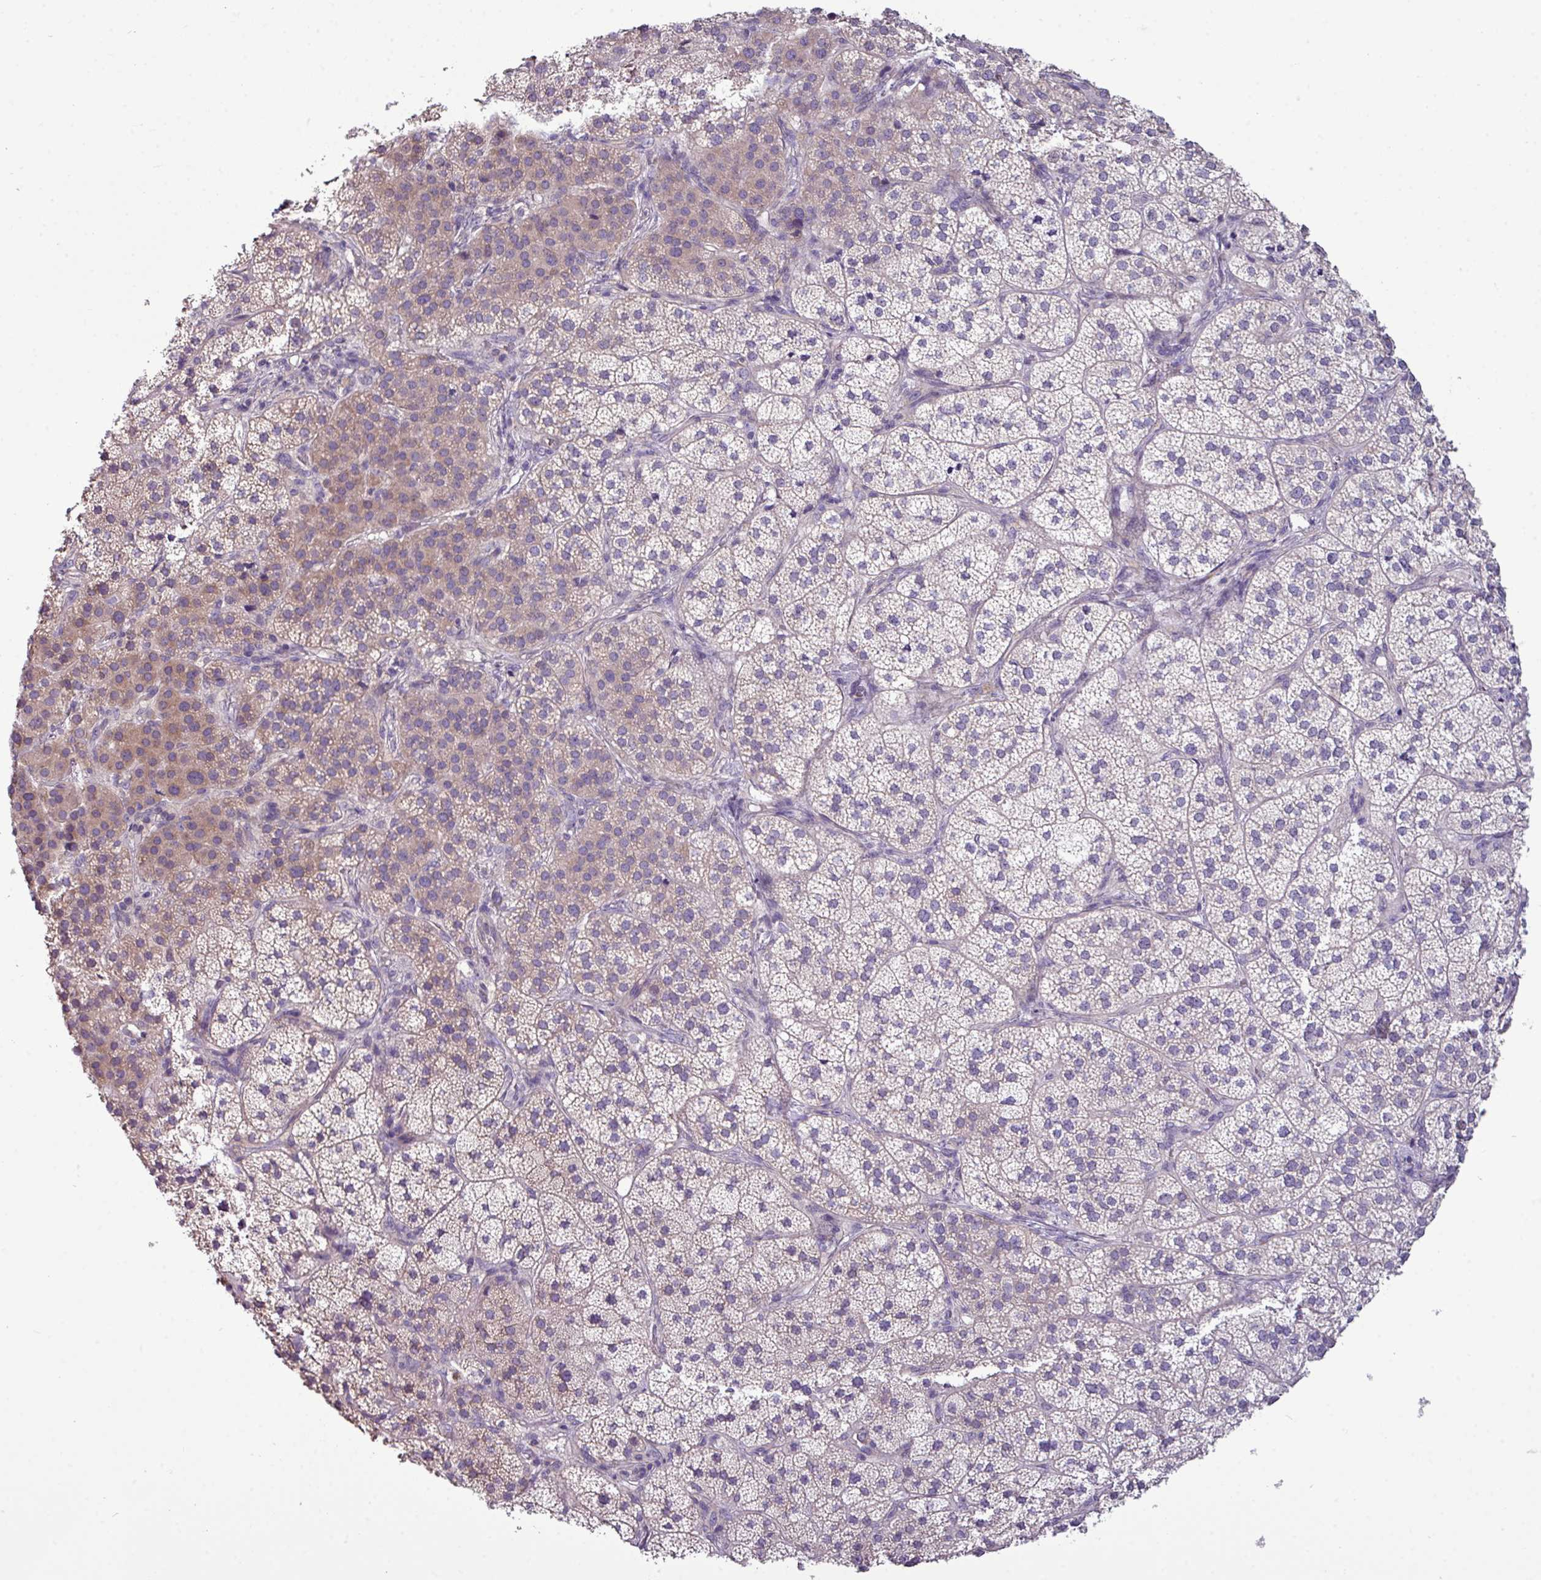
{"staining": {"intensity": "weak", "quantity": "25%-75%", "location": "cytoplasmic/membranous"}, "tissue": "adrenal gland", "cell_type": "Glandular cells", "image_type": "normal", "snomed": [{"axis": "morphology", "description": "Normal tissue, NOS"}, {"axis": "topography", "description": "Adrenal gland"}], "caption": "Protein staining by immunohistochemistry (IHC) exhibits weak cytoplasmic/membranous expression in about 25%-75% of glandular cells in normal adrenal gland.", "gene": "AGAP4", "patient": {"sex": "female", "age": 58}}